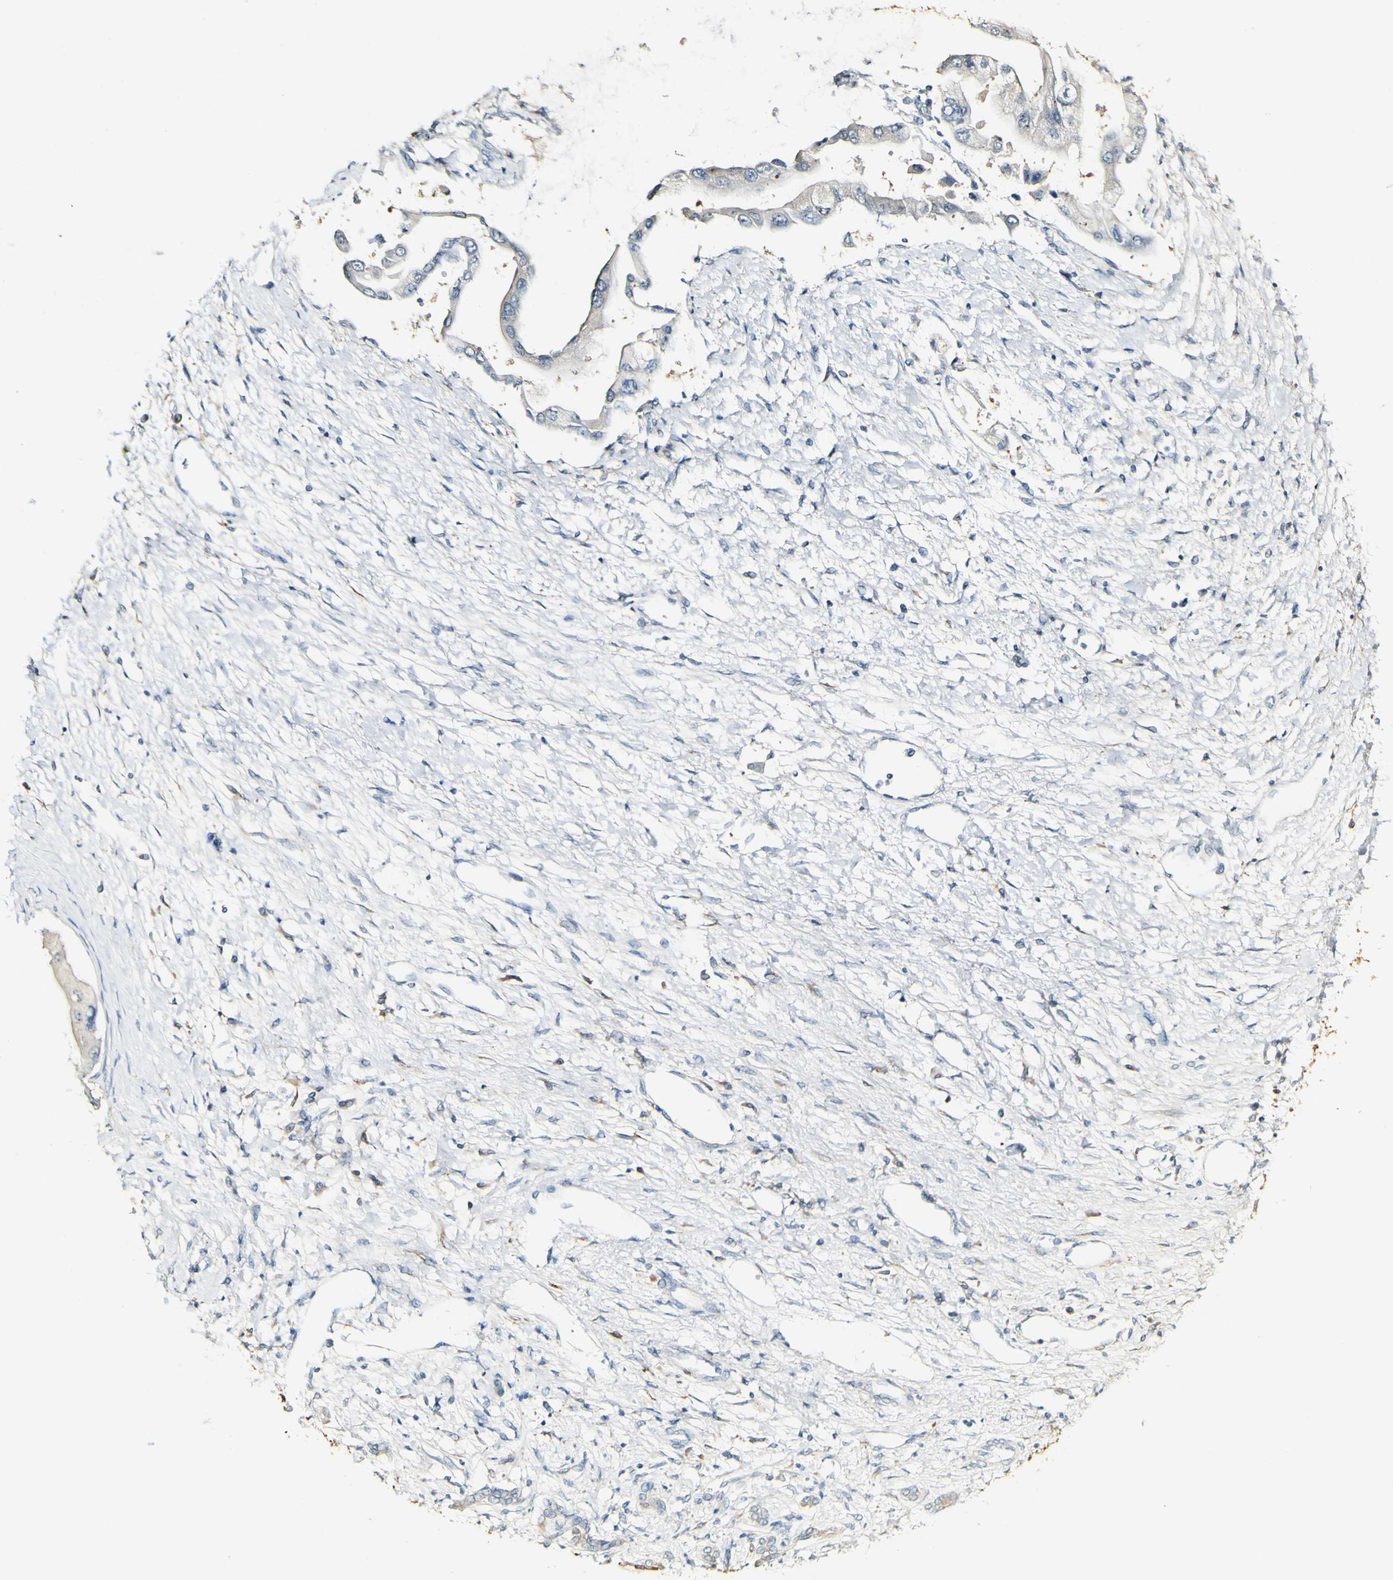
{"staining": {"intensity": "negative", "quantity": "none", "location": "none"}, "tissue": "liver cancer", "cell_type": "Tumor cells", "image_type": "cancer", "snomed": [{"axis": "morphology", "description": "Cholangiocarcinoma"}, {"axis": "topography", "description": "Liver"}], "caption": "Tumor cells are negative for brown protein staining in liver cancer. The staining was performed using DAB (3,3'-diaminobenzidine) to visualize the protein expression in brown, while the nuclei were stained in blue with hematoxylin (Magnification: 20x).", "gene": "FMO3", "patient": {"sex": "male", "age": 50}}